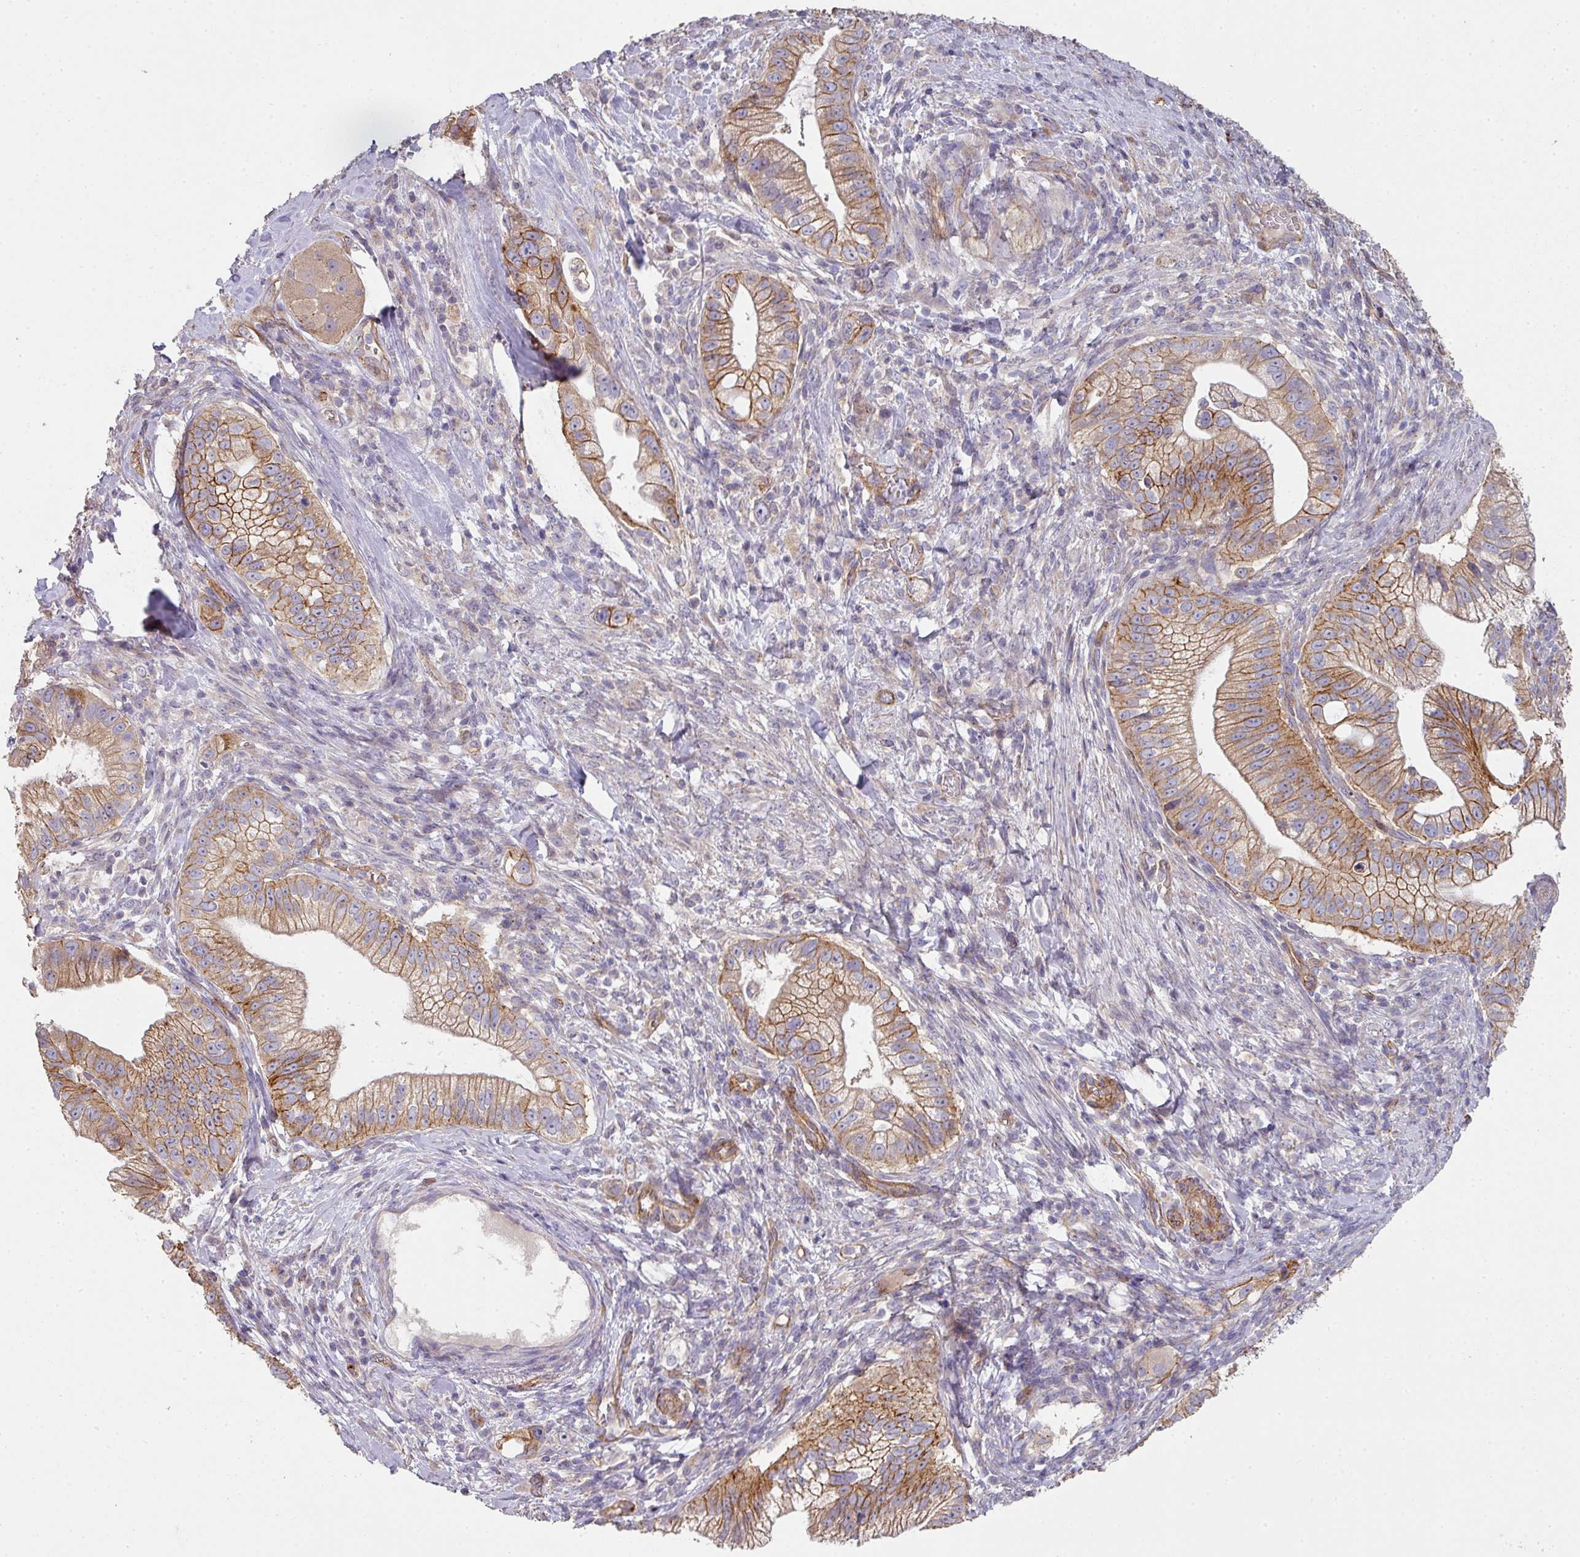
{"staining": {"intensity": "moderate", "quantity": ">75%", "location": "cytoplasmic/membranous"}, "tissue": "pancreatic cancer", "cell_type": "Tumor cells", "image_type": "cancer", "snomed": [{"axis": "morphology", "description": "Adenocarcinoma, NOS"}, {"axis": "topography", "description": "Pancreas"}], "caption": "Protein analysis of adenocarcinoma (pancreatic) tissue shows moderate cytoplasmic/membranous positivity in about >75% of tumor cells.", "gene": "PCDH1", "patient": {"sex": "male", "age": 70}}